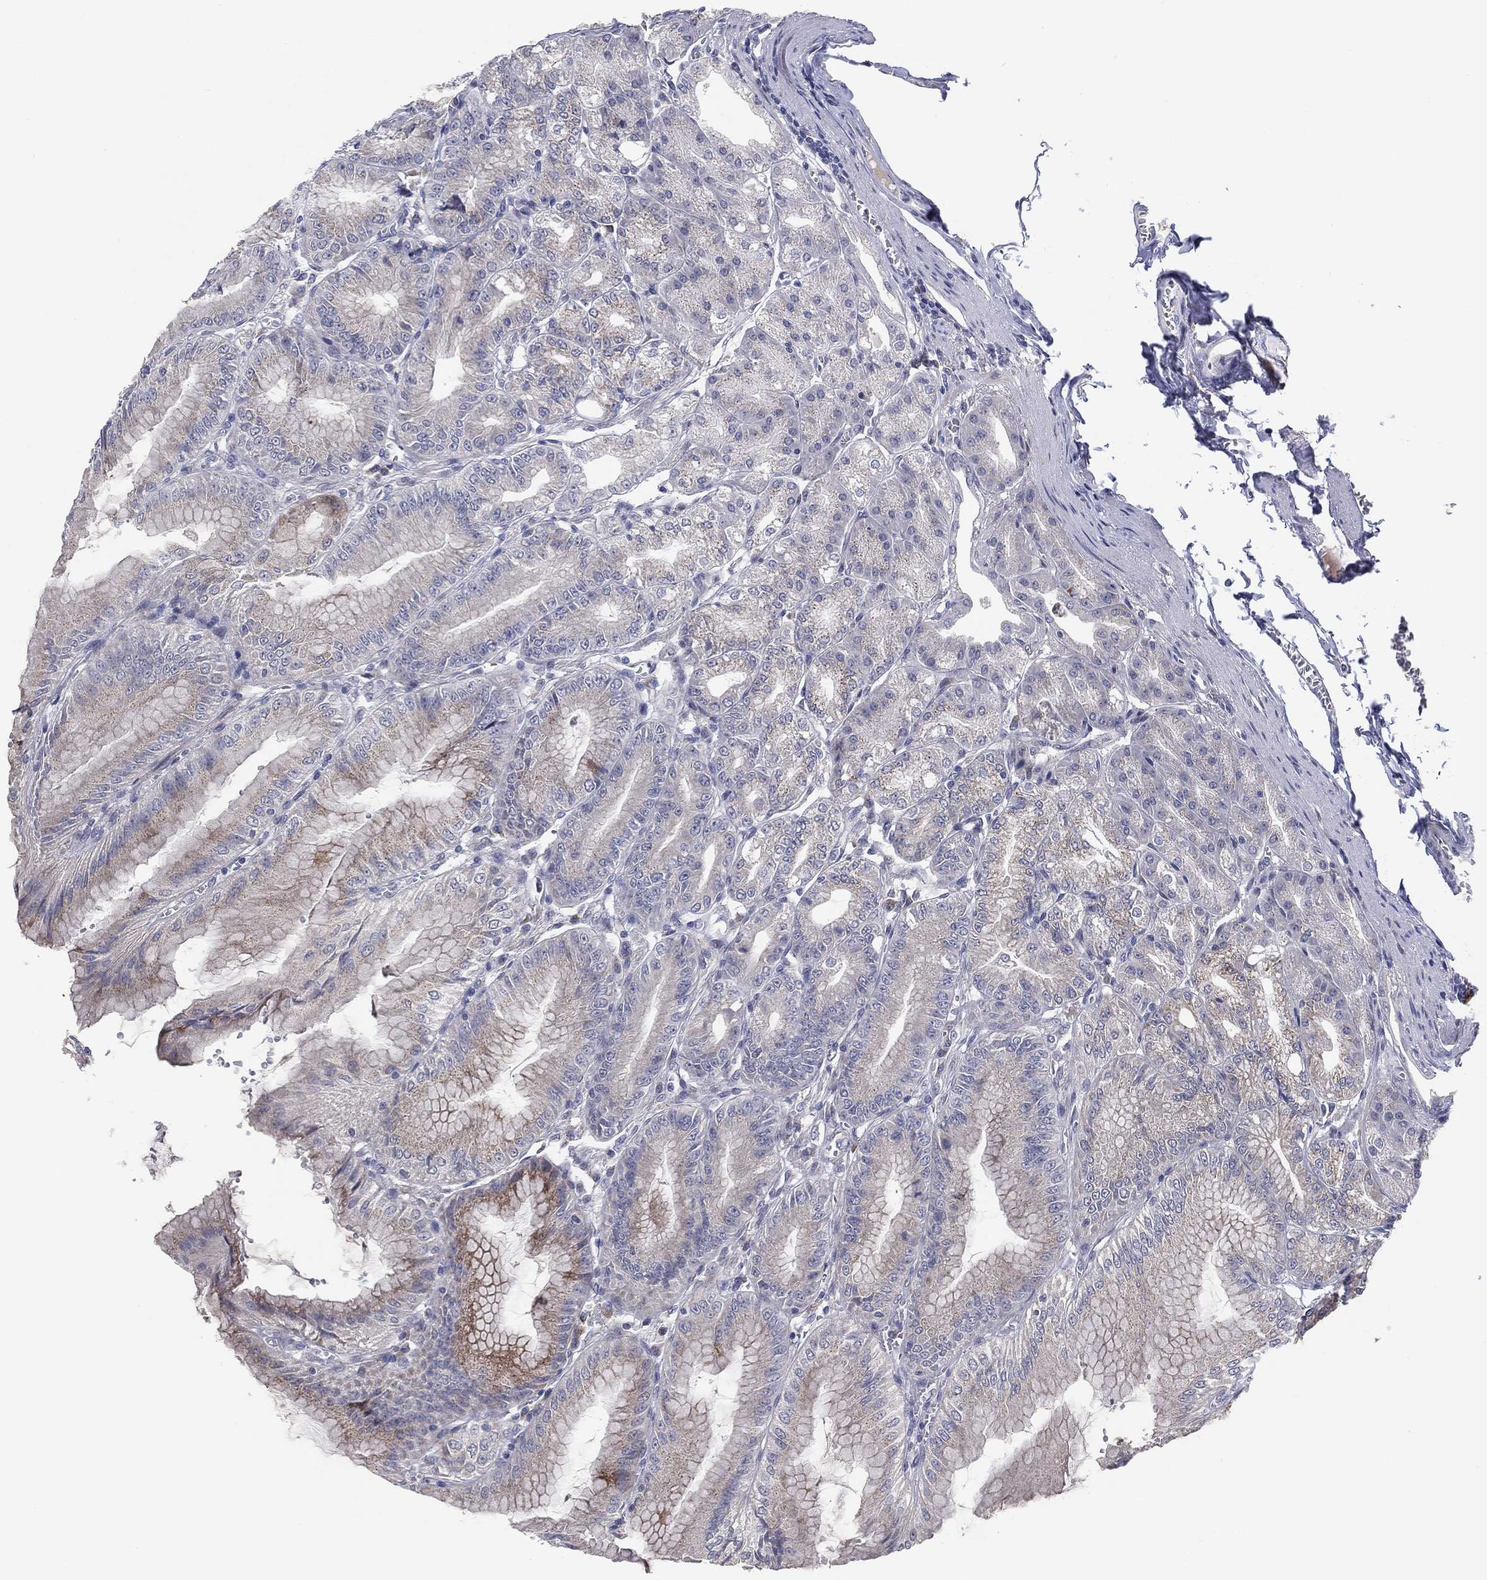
{"staining": {"intensity": "moderate", "quantity": "<25%", "location": "cytoplasmic/membranous"}, "tissue": "stomach", "cell_type": "Glandular cells", "image_type": "normal", "snomed": [{"axis": "morphology", "description": "Normal tissue, NOS"}, {"axis": "topography", "description": "Stomach"}], "caption": "Moderate cytoplasmic/membranous positivity for a protein is appreciated in about <25% of glandular cells of unremarkable stomach using immunohistochemistry (IHC).", "gene": "KRT5", "patient": {"sex": "male", "age": 71}}